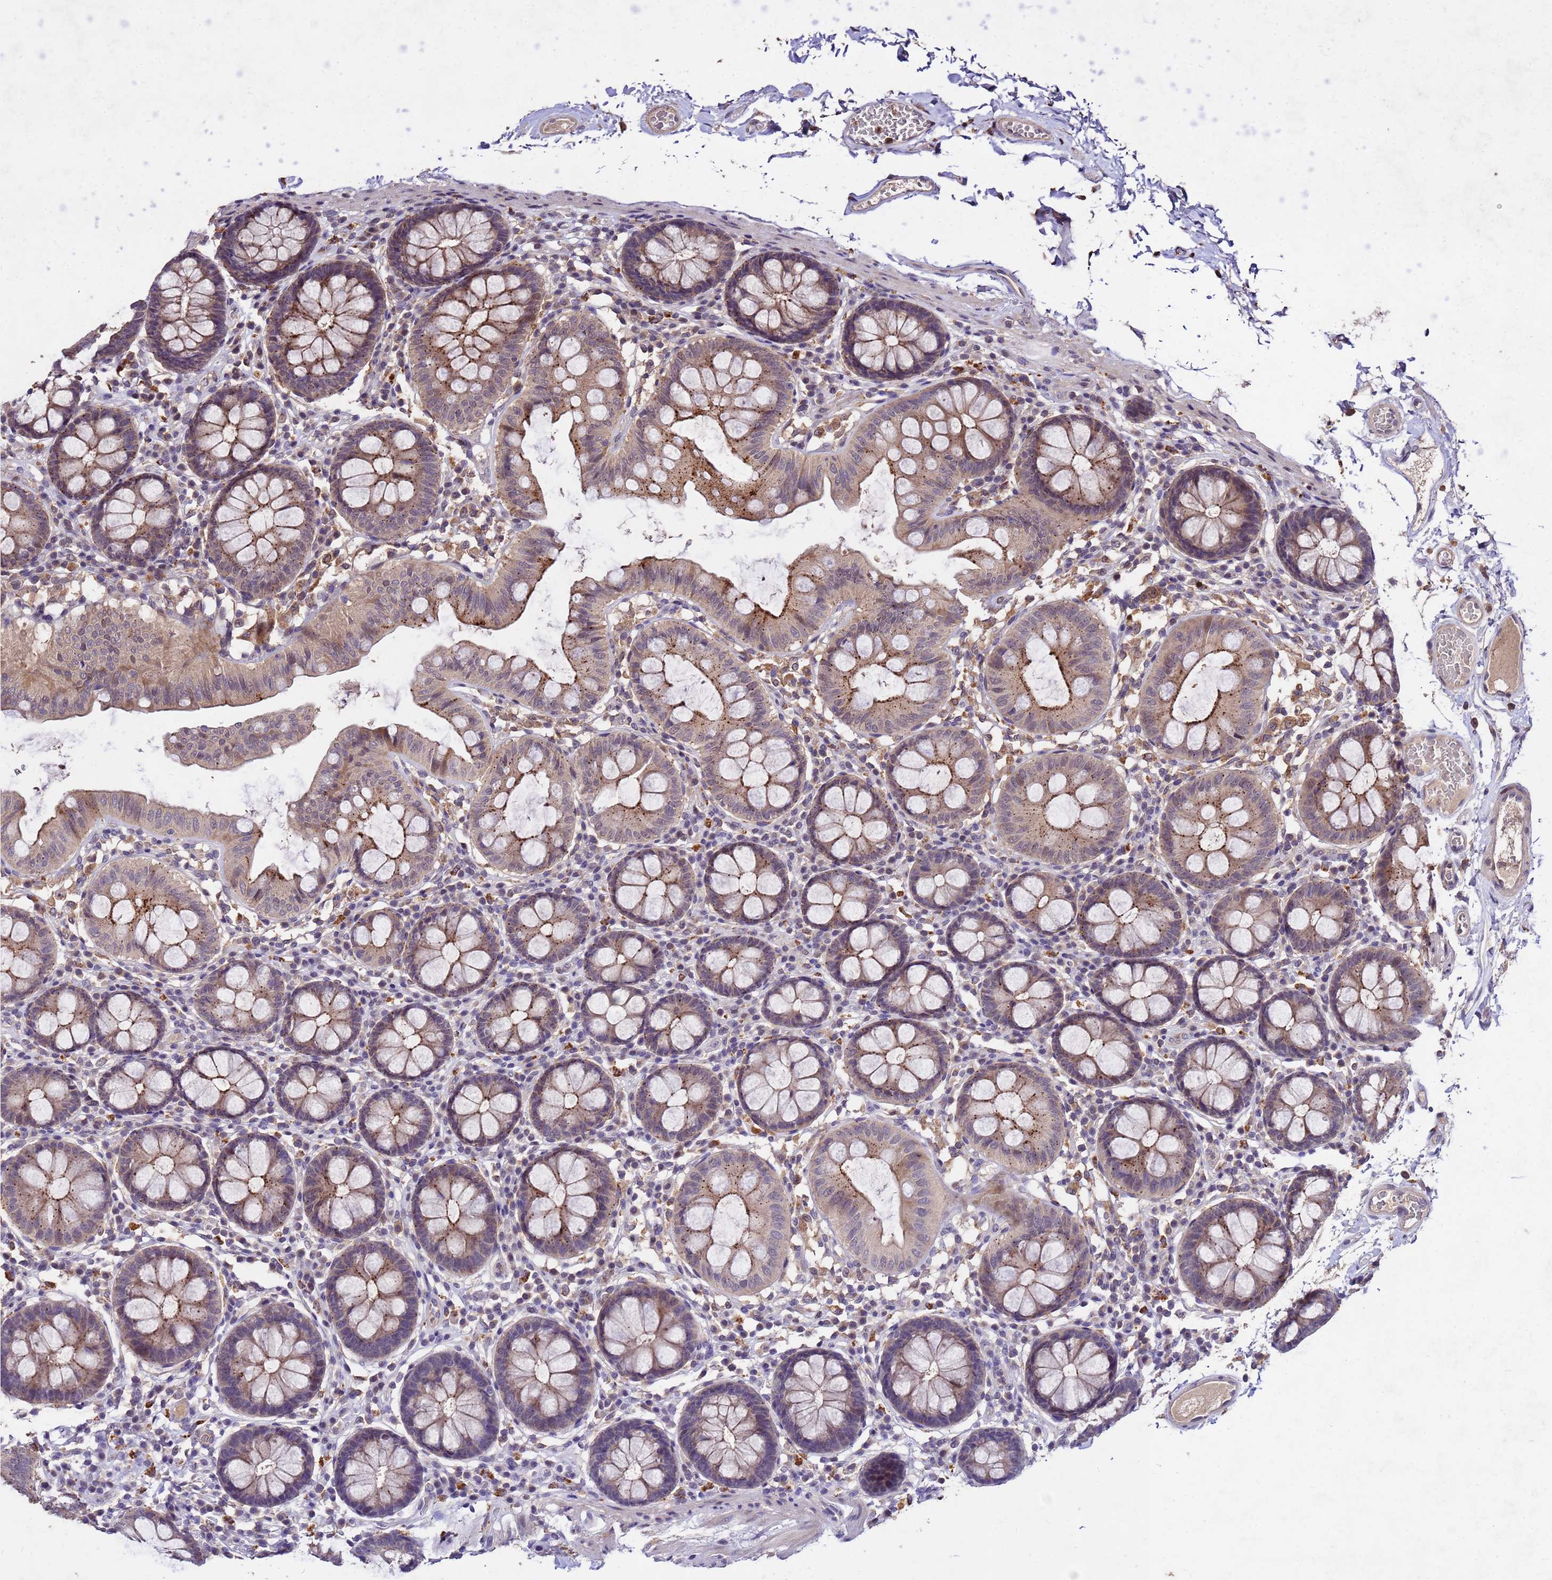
{"staining": {"intensity": "moderate", "quantity": ">75%", "location": "cytoplasmic/membranous"}, "tissue": "colon", "cell_type": "Endothelial cells", "image_type": "normal", "snomed": [{"axis": "morphology", "description": "Normal tissue, NOS"}, {"axis": "topography", "description": "Colon"}], "caption": "The micrograph displays immunohistochemical staining of unremarkable colon. There is moderate cytoplasmic/membranous positivity is present in about >75% of endothelial cells. The staining is performed using DAB (3,3'-diaminobenzidine) brown chromogen to label protein expression. The nuclei are counter-stained blue using hematoxylin.", "gene": "TOR4A", "patient": {"sex": "male", "age": 84}}